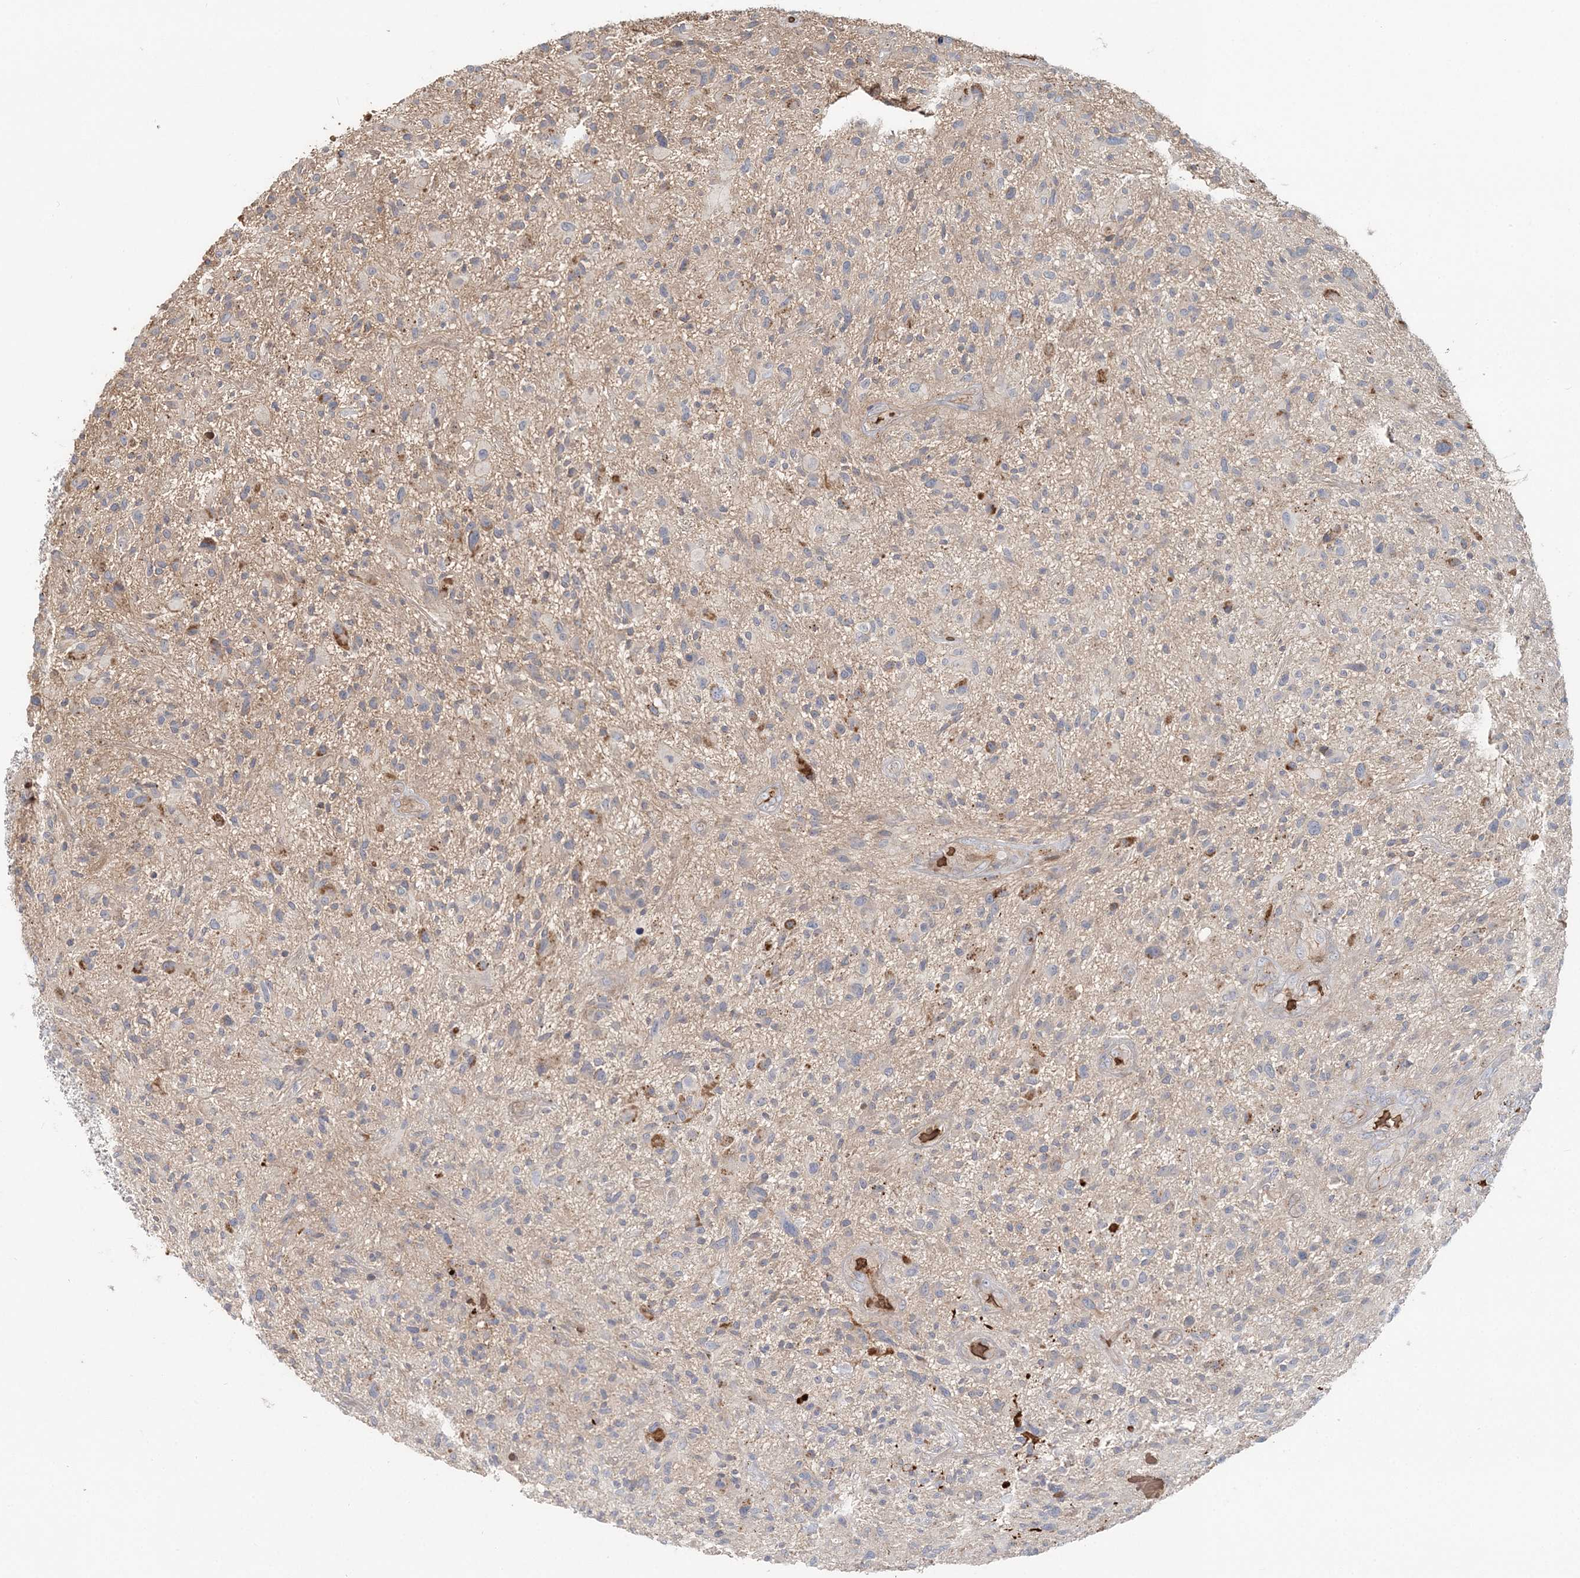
{"staining": {"intensity": "weak", "quantity": "<25%", "location": "cytoplasmic/membranous"}, "tissue": "glioma", "cell_type": "Tumor cells", "image_type": "cancer", "snomed": [{"axis": "morphology", "description": "Glioma, malignant, High grade"}, {"axis": "topography", "description": "Brain"}], "caption": "IHC histopathology image of neoplastic tissue: human malignant high-grade glioma stained with DAB (3,3'-diaminobenzidine) shows no significant protein expression in tumor cells.", "gene": "SERINC1", "patient": {"sex": "male", "age": 47}}